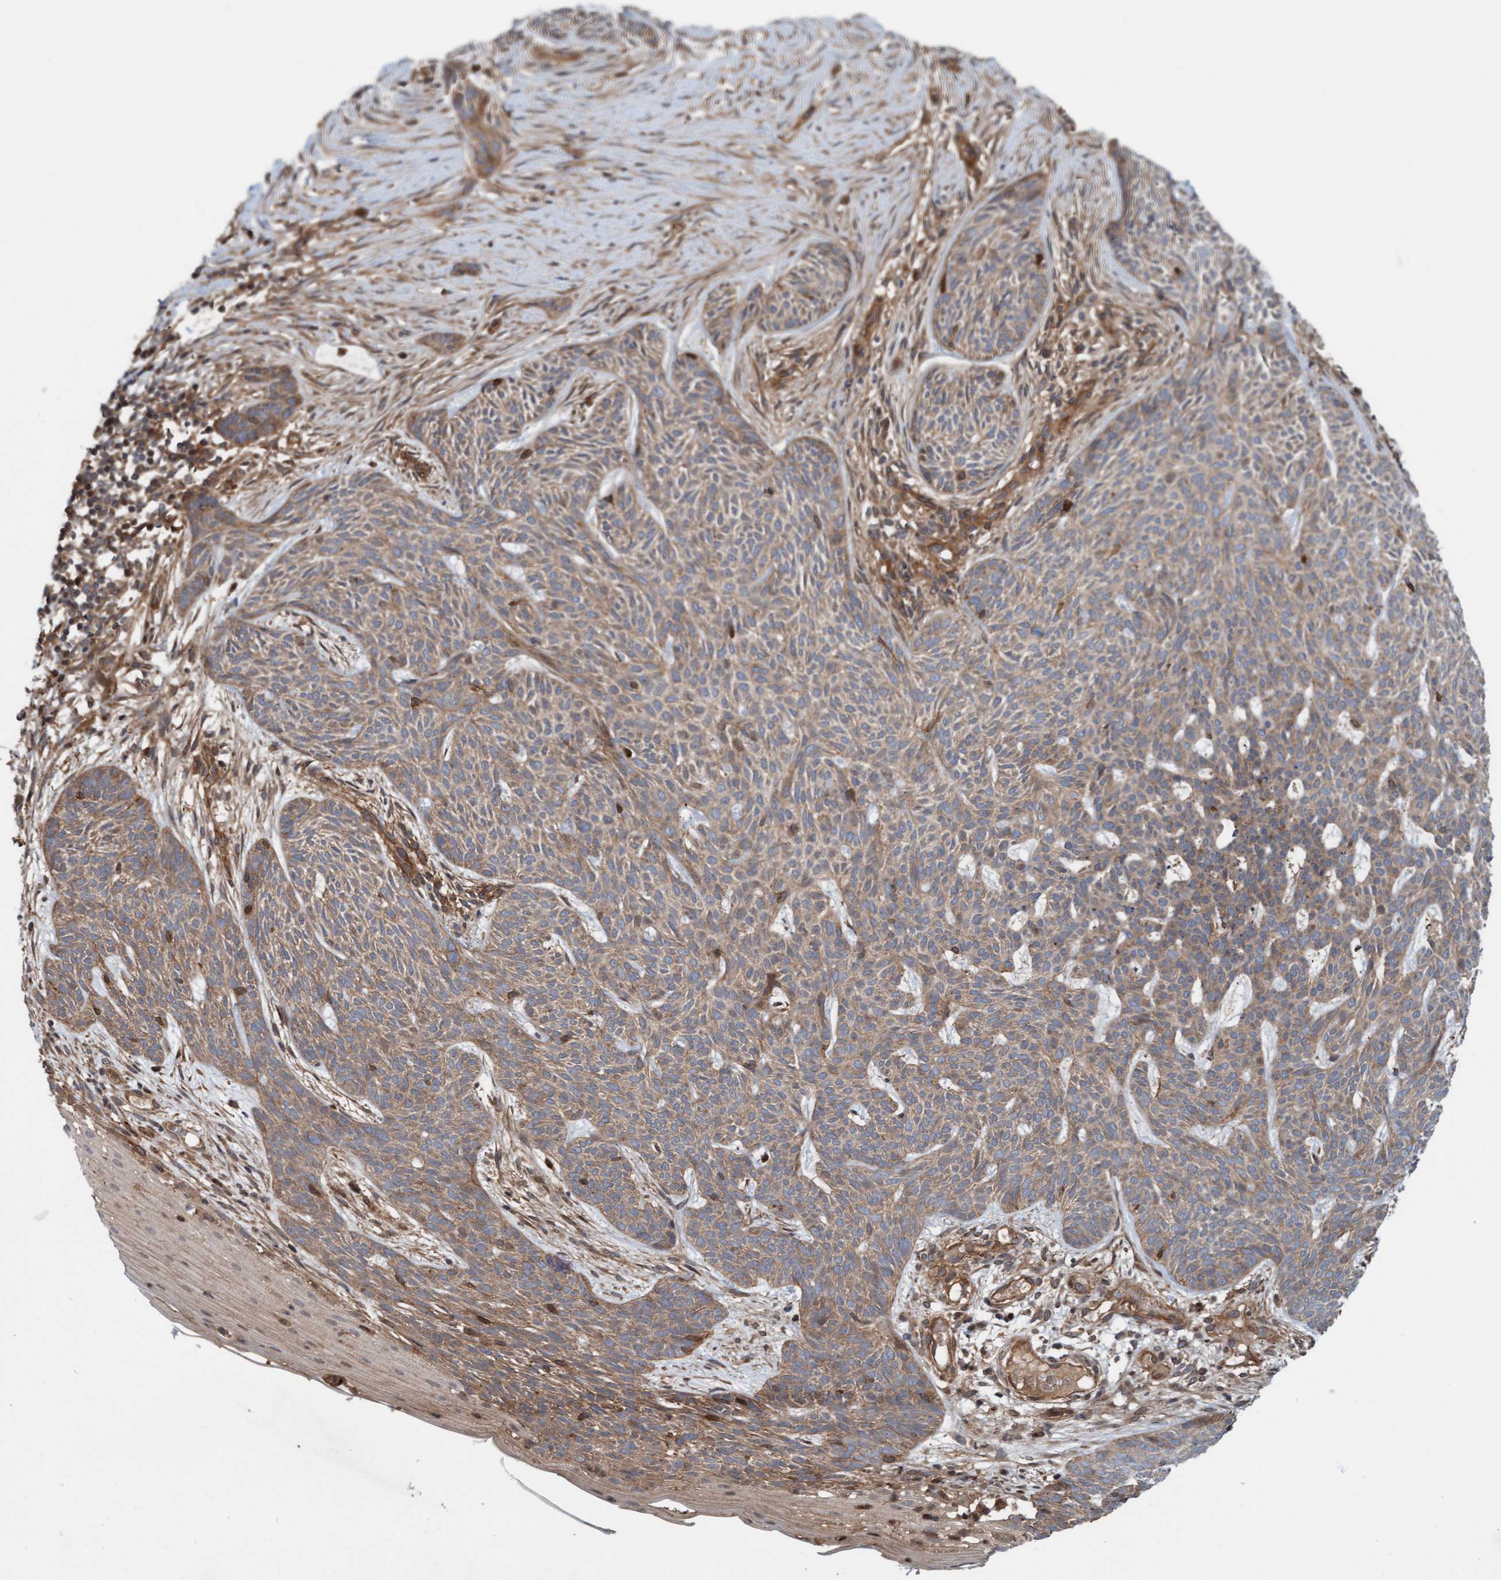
{"staining": {"intensity": "moderate", "quantity": ">75%", "location": "cytoplasmic/membranous"}, "tissue": "skin cancer", "cell_type": "Tumor cells", "image_type": "cancer", "snomed": [{"axis": "morphology", "description": "Basal cell carcinoma"}, {"axis": "topography", "description": "Skin"}], "caption": "Protein expression analysis of basal cell carcinoma (skin) reveals moderate cytoplasmic/membranous staining in approximately >75% of tumor cells.", "gene": "ERAL1", "patient": {"sex": "female", "age": 59}}